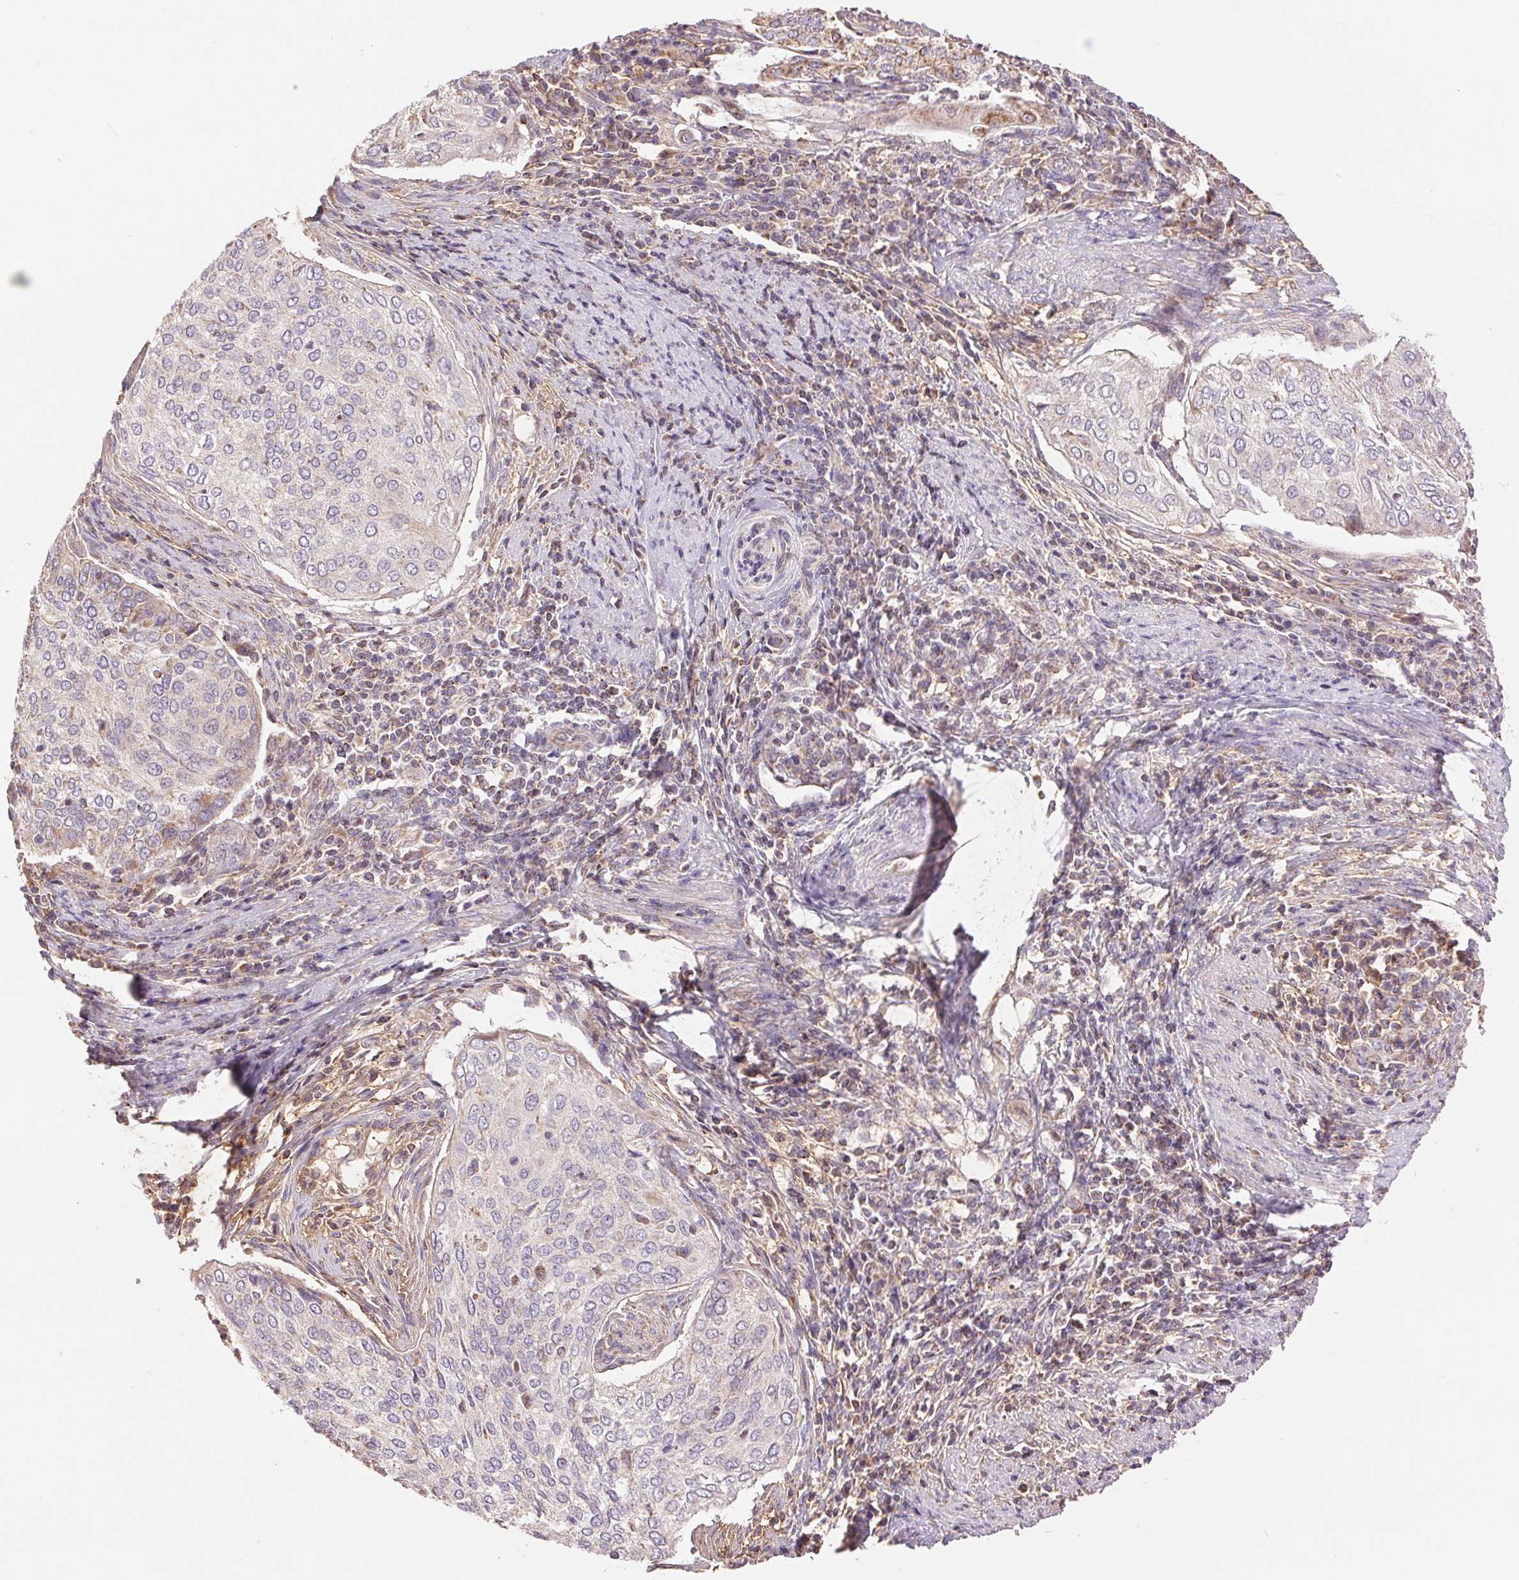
{"staining": {"intensity": "negative", "quantity": "none", "location": "none"}, "tissue": "cervical cancer", "cell_type": "Tumor cells", "image_type": "cancer", "snomed": [{"axis": "morphology", "description": "Squamous cell carcinoma, NOS"}, {"axis": "topography", "description": "Cervix"}], "caption": "A micrograph of cervical squamous cell carcinoma stained for a protein demonstrates no brown staining in tumor cells.", "gene": "DGUOK", "patient": {"sex": "female", "age": 38}}